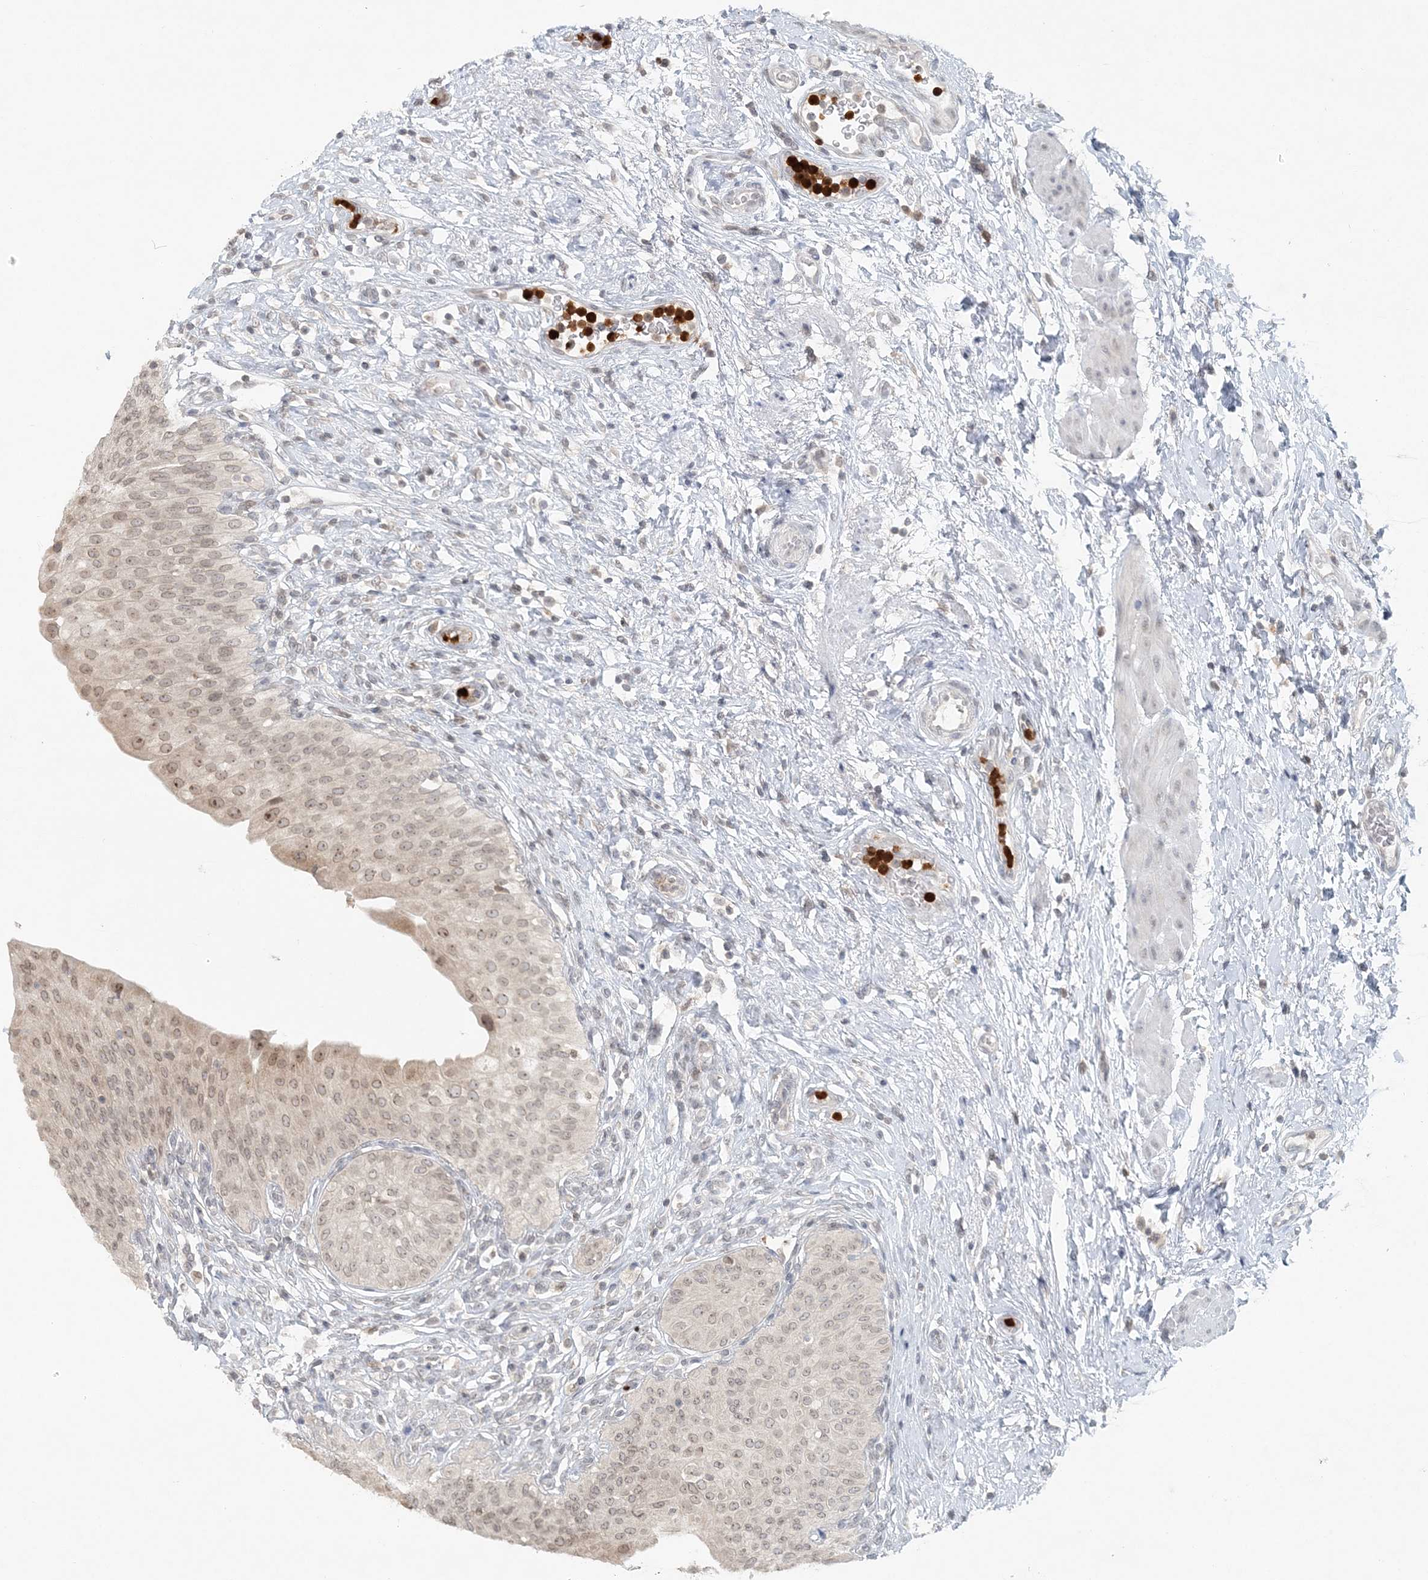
{"staining": {"intensity": "weak", "quantity": "25%-75%", "location": "nuclear"}, "tissue": "urinary bladder", "cell_type": "Urothelial cells", "image_type": "normal", "snomed": [{"axis": "morphology", "description": "Normal tissue, NOS"}, {"axis": "morphology", "description": "Urothelial carcinoma, High grade"}, {"axis": "topography", "description": "Urinary bladder"}], "caption": "Weak nuclear protein expression is identified in approximately 25%-75% of urothelial cells in urinary bladder. The staining is performed using DAB brown chromogen to label protein expression. The nuclei are counter-stained blue using hematoxylin.", "gene": "NUP54", "patient": {"sex": "male", "age": 46}}